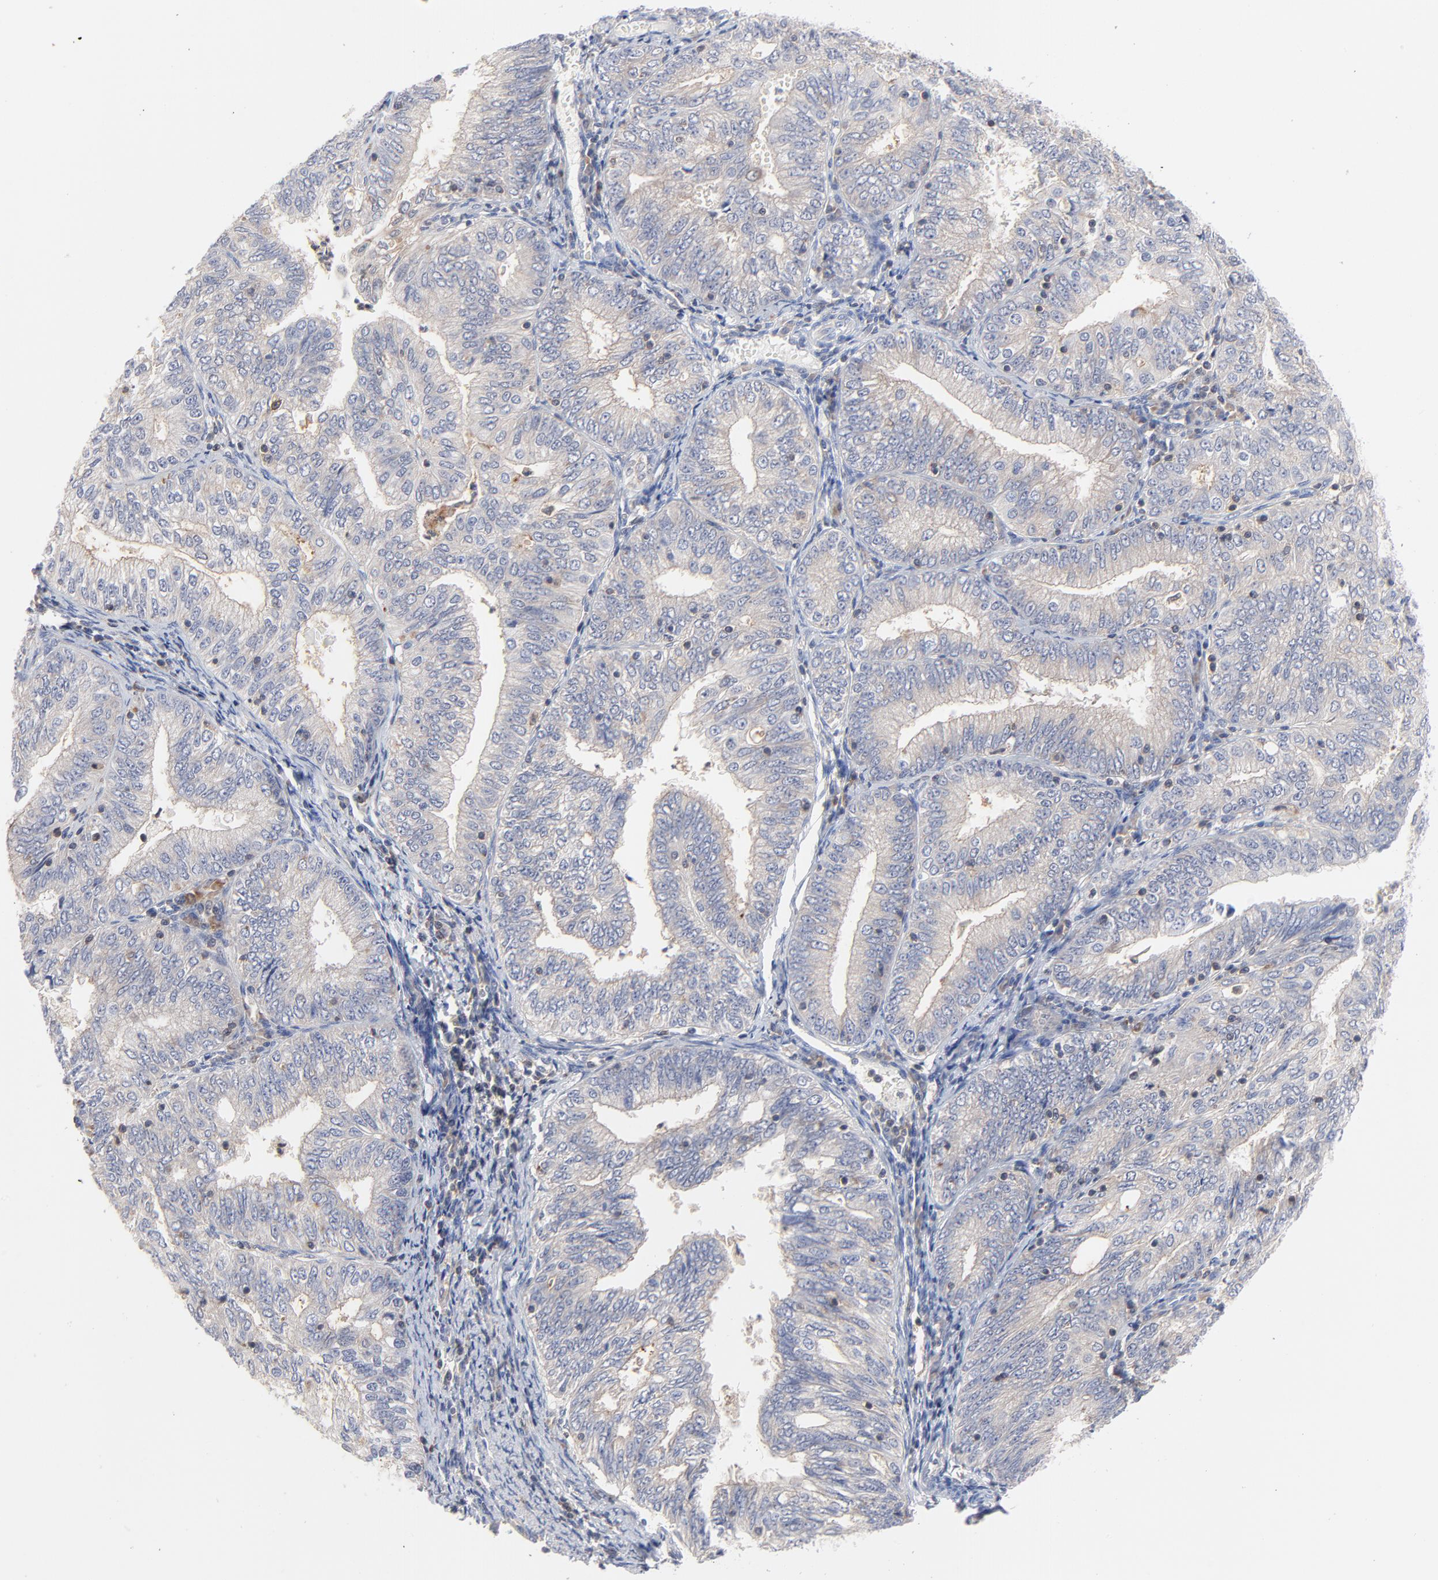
{"staining": {"intensity": "weak", "quantity": "<25%", "location": "cytoplasmic/membranous"}, "tissue": "endometrial cancer", "cell_type": "Tumor cells", "image_type": "cancer", "snomed": [{"axis": "morphology", "description": "Adenocarcinoma, NOS"}, {"axis": "topography", "description": "Endometrium"}], "caption": "A high-resolution micrograph shows IHC staining of adenocarcinoma (endometrial), which displays no significant positivity in tumor cells. The staining was performed using DAB to visualize the protein expression in brown, while the nuclei were stained in blue with hematoxylin (Magnification: 20x).", "gene": "CAB39L", "patient": {"sex": "female", "age": 69}}